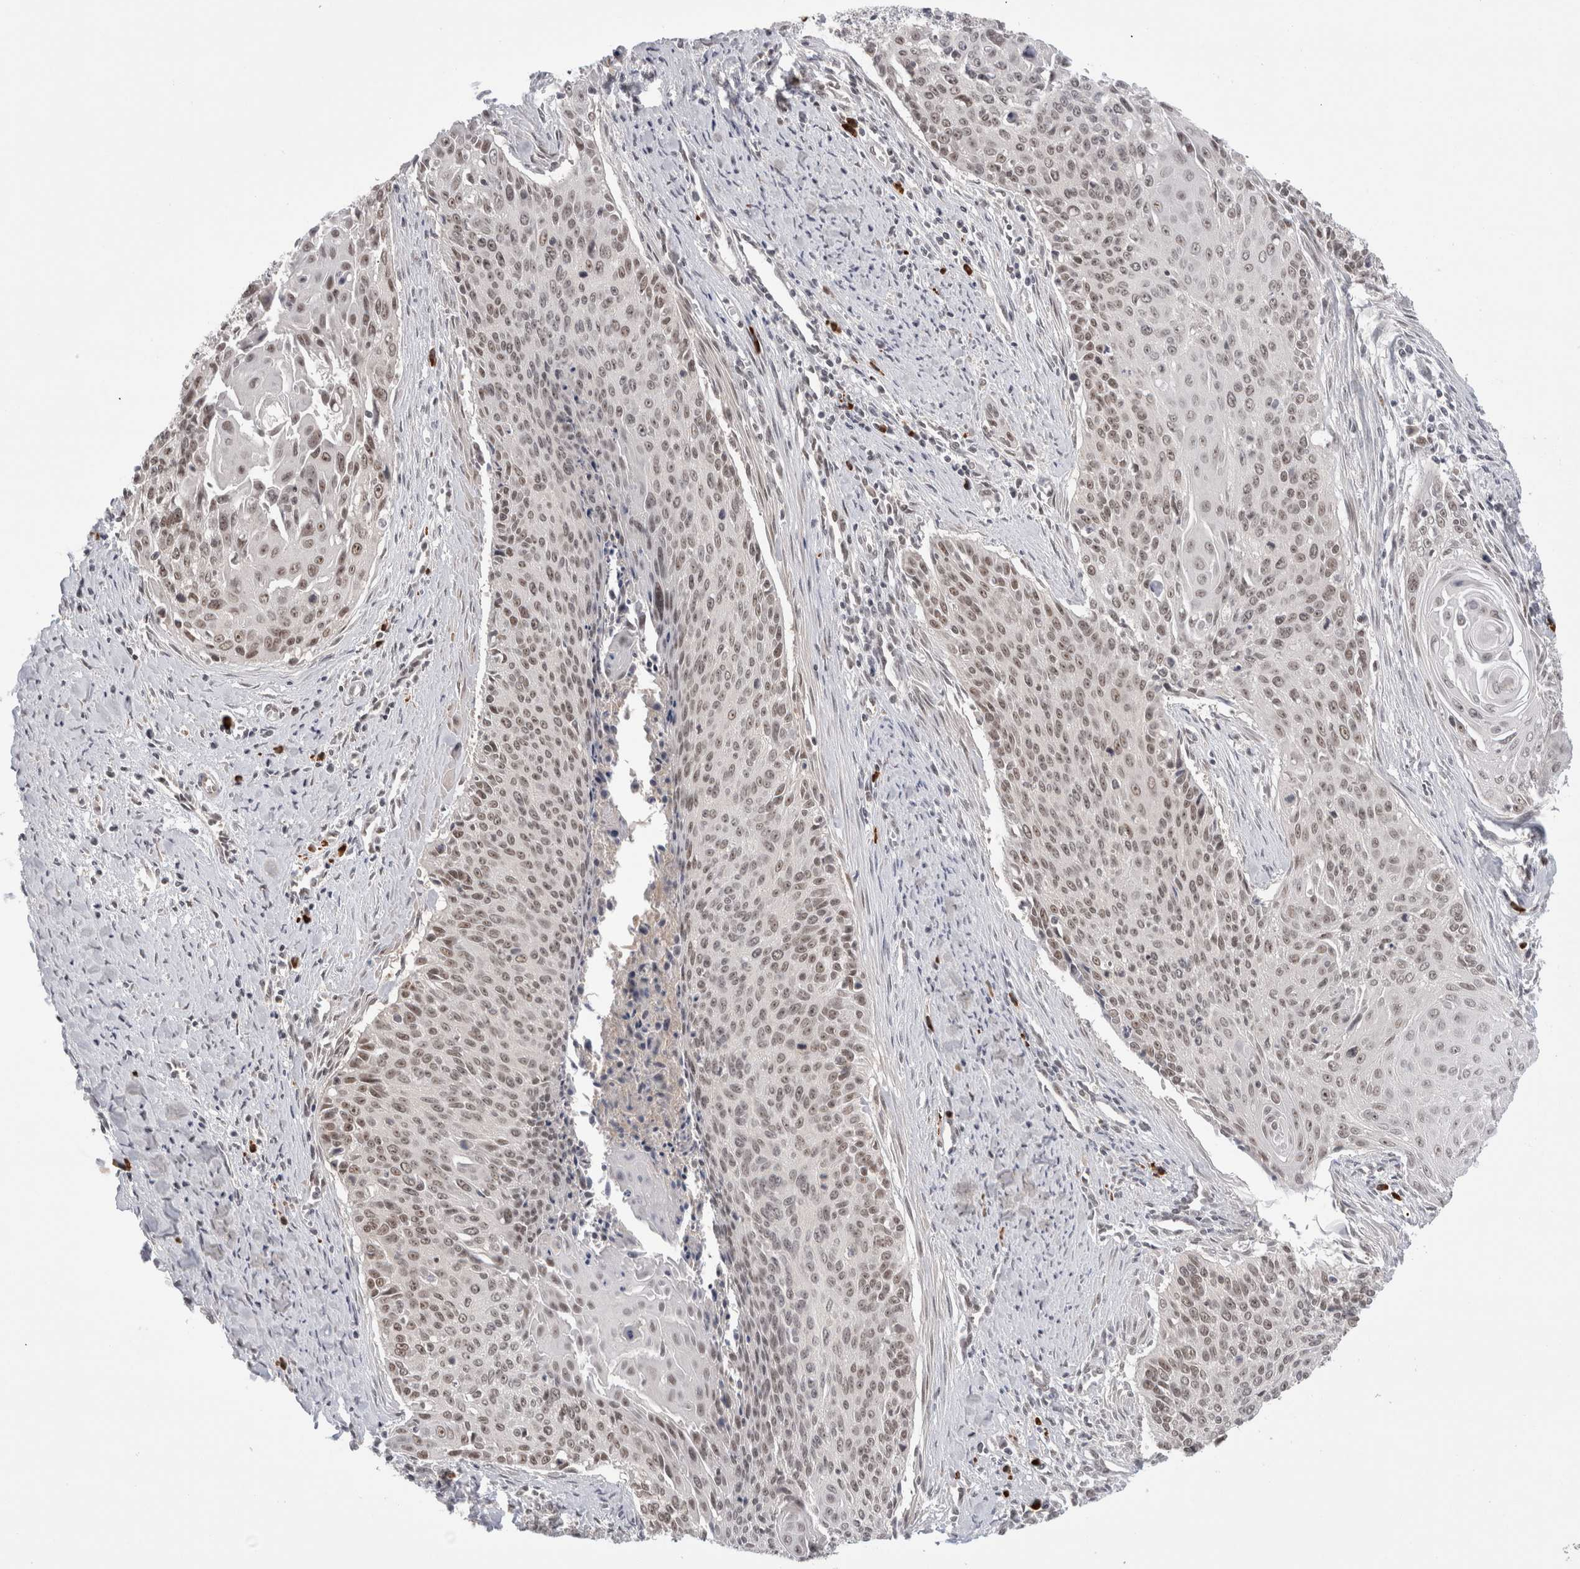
{"staining": {"intensity": "moderate", "quantity": ">75%", "location": "nuclear"}, "tissue": "cervical cancer", "cell_type": "Tumor cells", "image_type": "cancer", "snomed": [{"axis": "morphology", "description": "Squamous cell carcinoma, NOS"}, {"axis": "topography", "description": "Cervix"}], "caption": "Squamous cell carcinoma (cervical) stained with immunohistochemistry (IHC) demonstrates moderate nuclear staining in about >75% of tumor cells.", "gene": "ZNF24", "patient": {"sex": "female", "age": 55}}